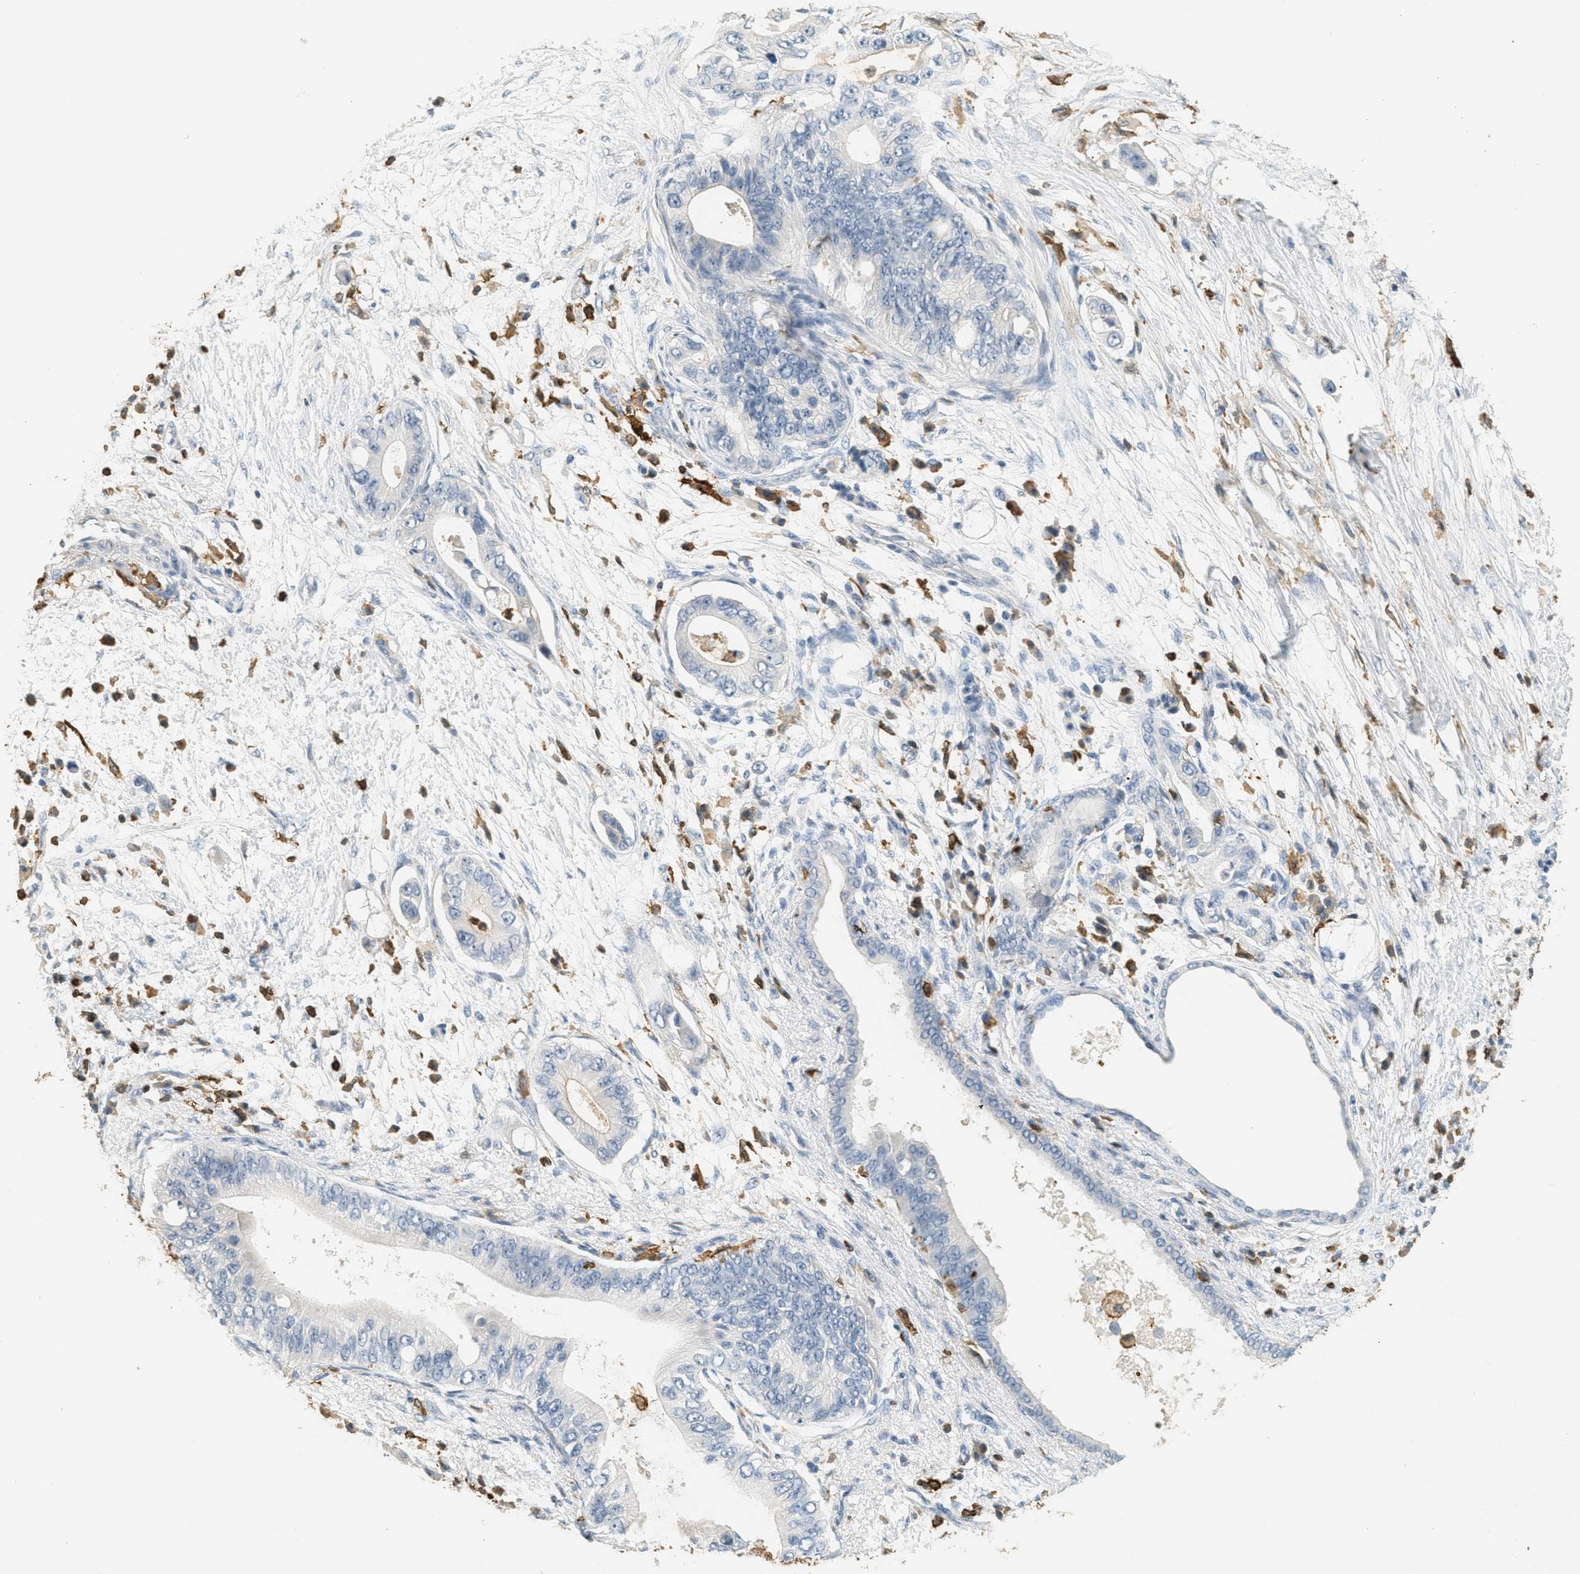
{"staining": {"intensity": "negative", "quantity": "none", "location": "none"}, "tissue": "pancreatic cancer", "cell_type": "Tumor cells", "image_type": "cancer", "snomed": [{"axis": "morphology", "description": "Adenocarcinoma, NOS"}, {"axis": "topography", "description": "Pancreas"}], "caption": "Histopathology image shows no protein positivity in tumor cells of adenocarcinoma (pancreatic) tissue.", "gene": "LSP1", "patient": {"sex": "male", "age": 77}}